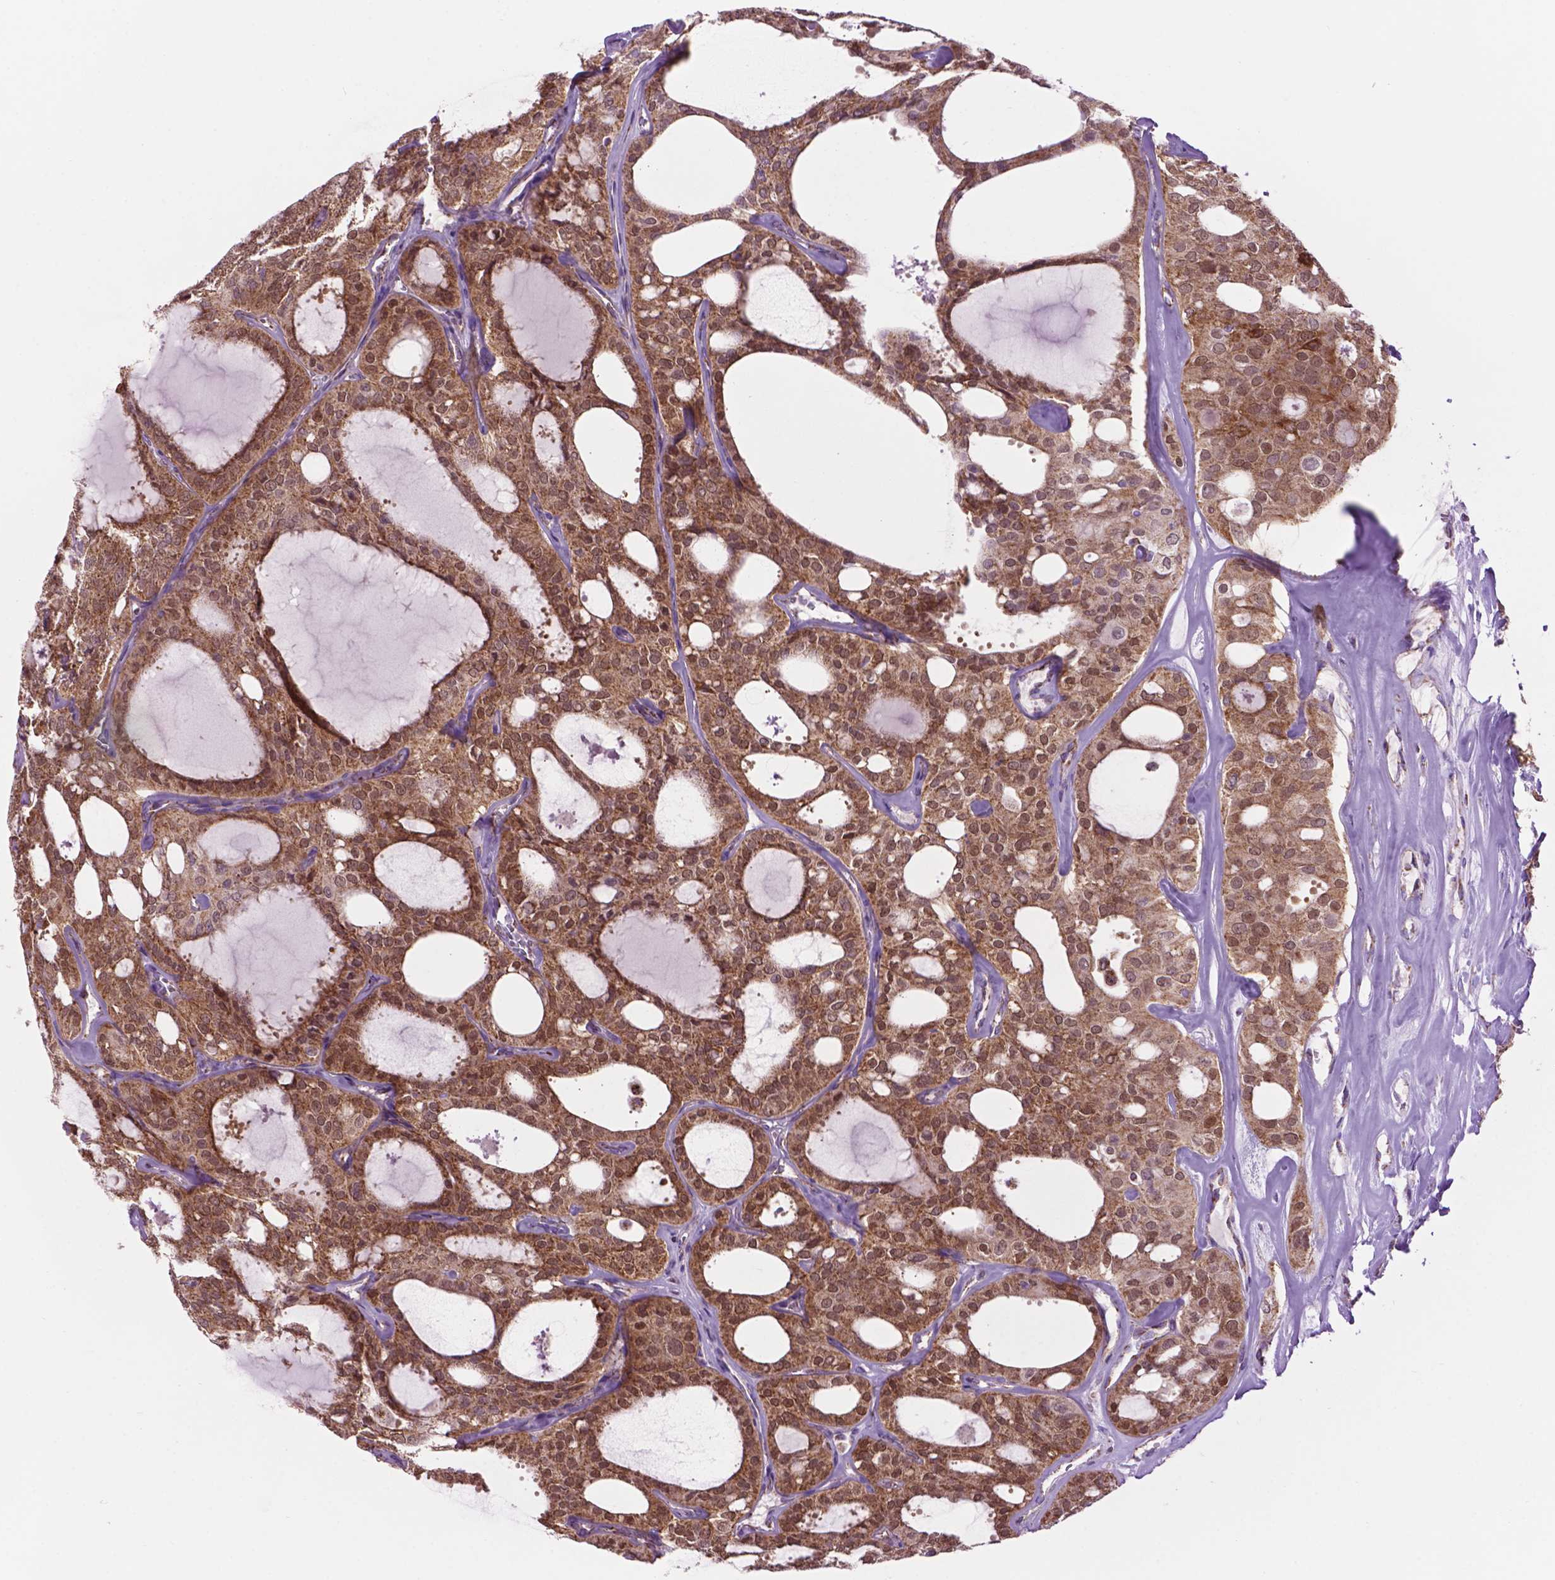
{"staining": {"intensity": "strong", "quantity": ">75%", "location": "cytoplasmic/membranous"}, "tissue": "thyroid cancer", "cell_type": "Tumor cells", "image_type": "cancer", "snomed": [{"axis": "morphology", "description": "Follicular adenoma carcinoma, NOS"}, {"axis": "topography", "description": "Thyroid gland"}], "caption": "Immunohistochemistry (IHC) photomicrograph of neoplastic tissue: follicular adenoma carcinoma (thyroid) stained using immunohistochemistry shows high levels of strong protein expression localized specifically in the cytoplasmic/membranous of tumor cells, appearing as a cytoplasmic/membranous brown color.", "gene": "PYCR3", "patient": {"sex": "male", "age": 75}}